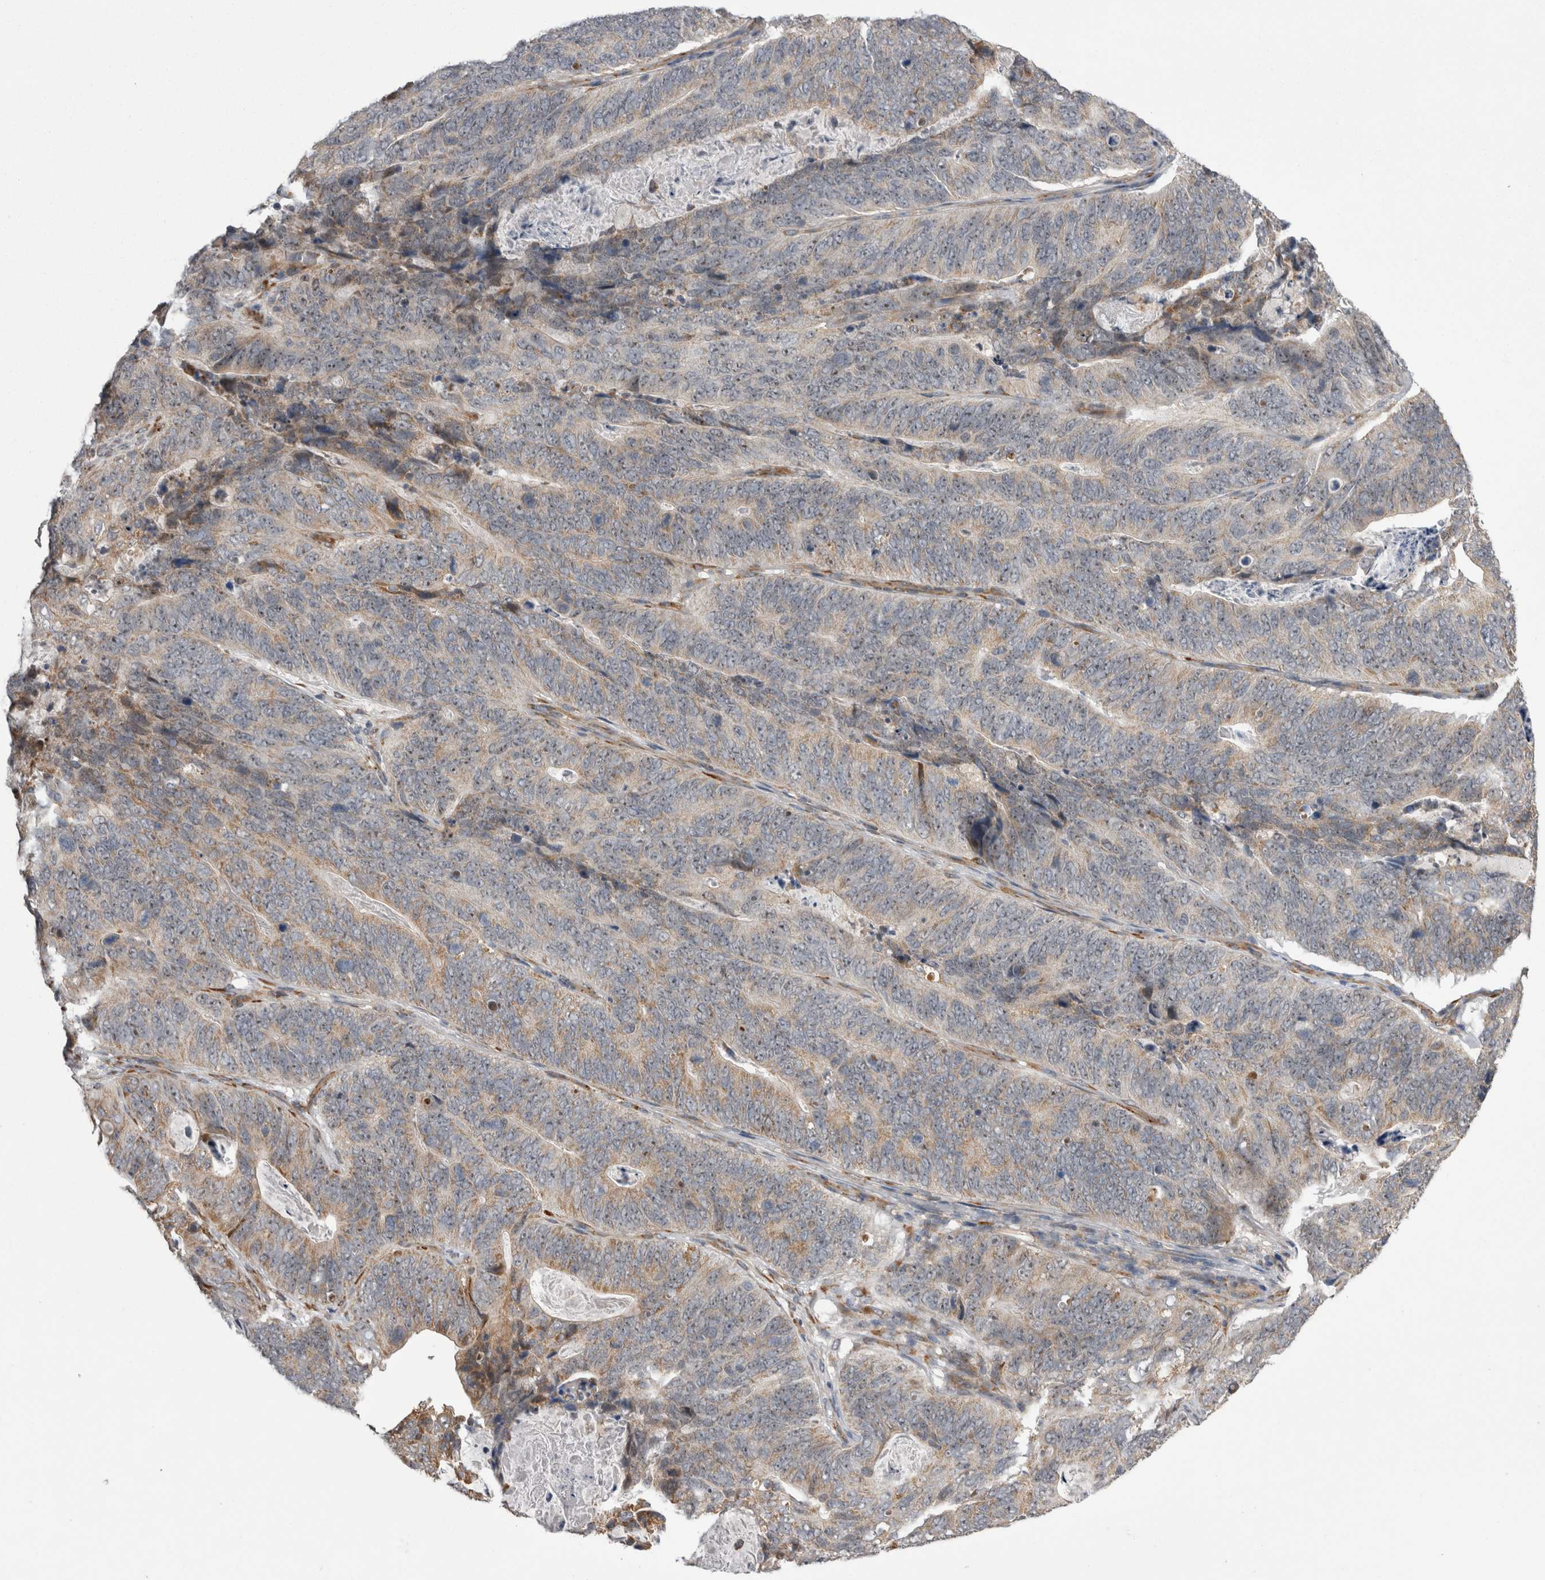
{"staining": {"intensity": "moderate", "quantity": "<25%", "location": "cytoplasmic/membranous"}, "tissue": "stomach cancer", "cell_type": "Tumor cells", "image_type": "cancer", "snomed": [{"axis": "morphology", "description": "Normal tissue, NOS"}, {"axis": "morphology", "description": "Adenocarcinoma, NOS"}, {"axis": "topography", "description": "Stomach"}], "caption": "Immunohistochemical staining of human stomach adenocarcinoma exhibits low levels of moderate cytoplasmic/membranous protein positivity in about <25% of tumor cells.", "gene": "ARHGAP29", "patient": {"sex": "female", "age": 89}}